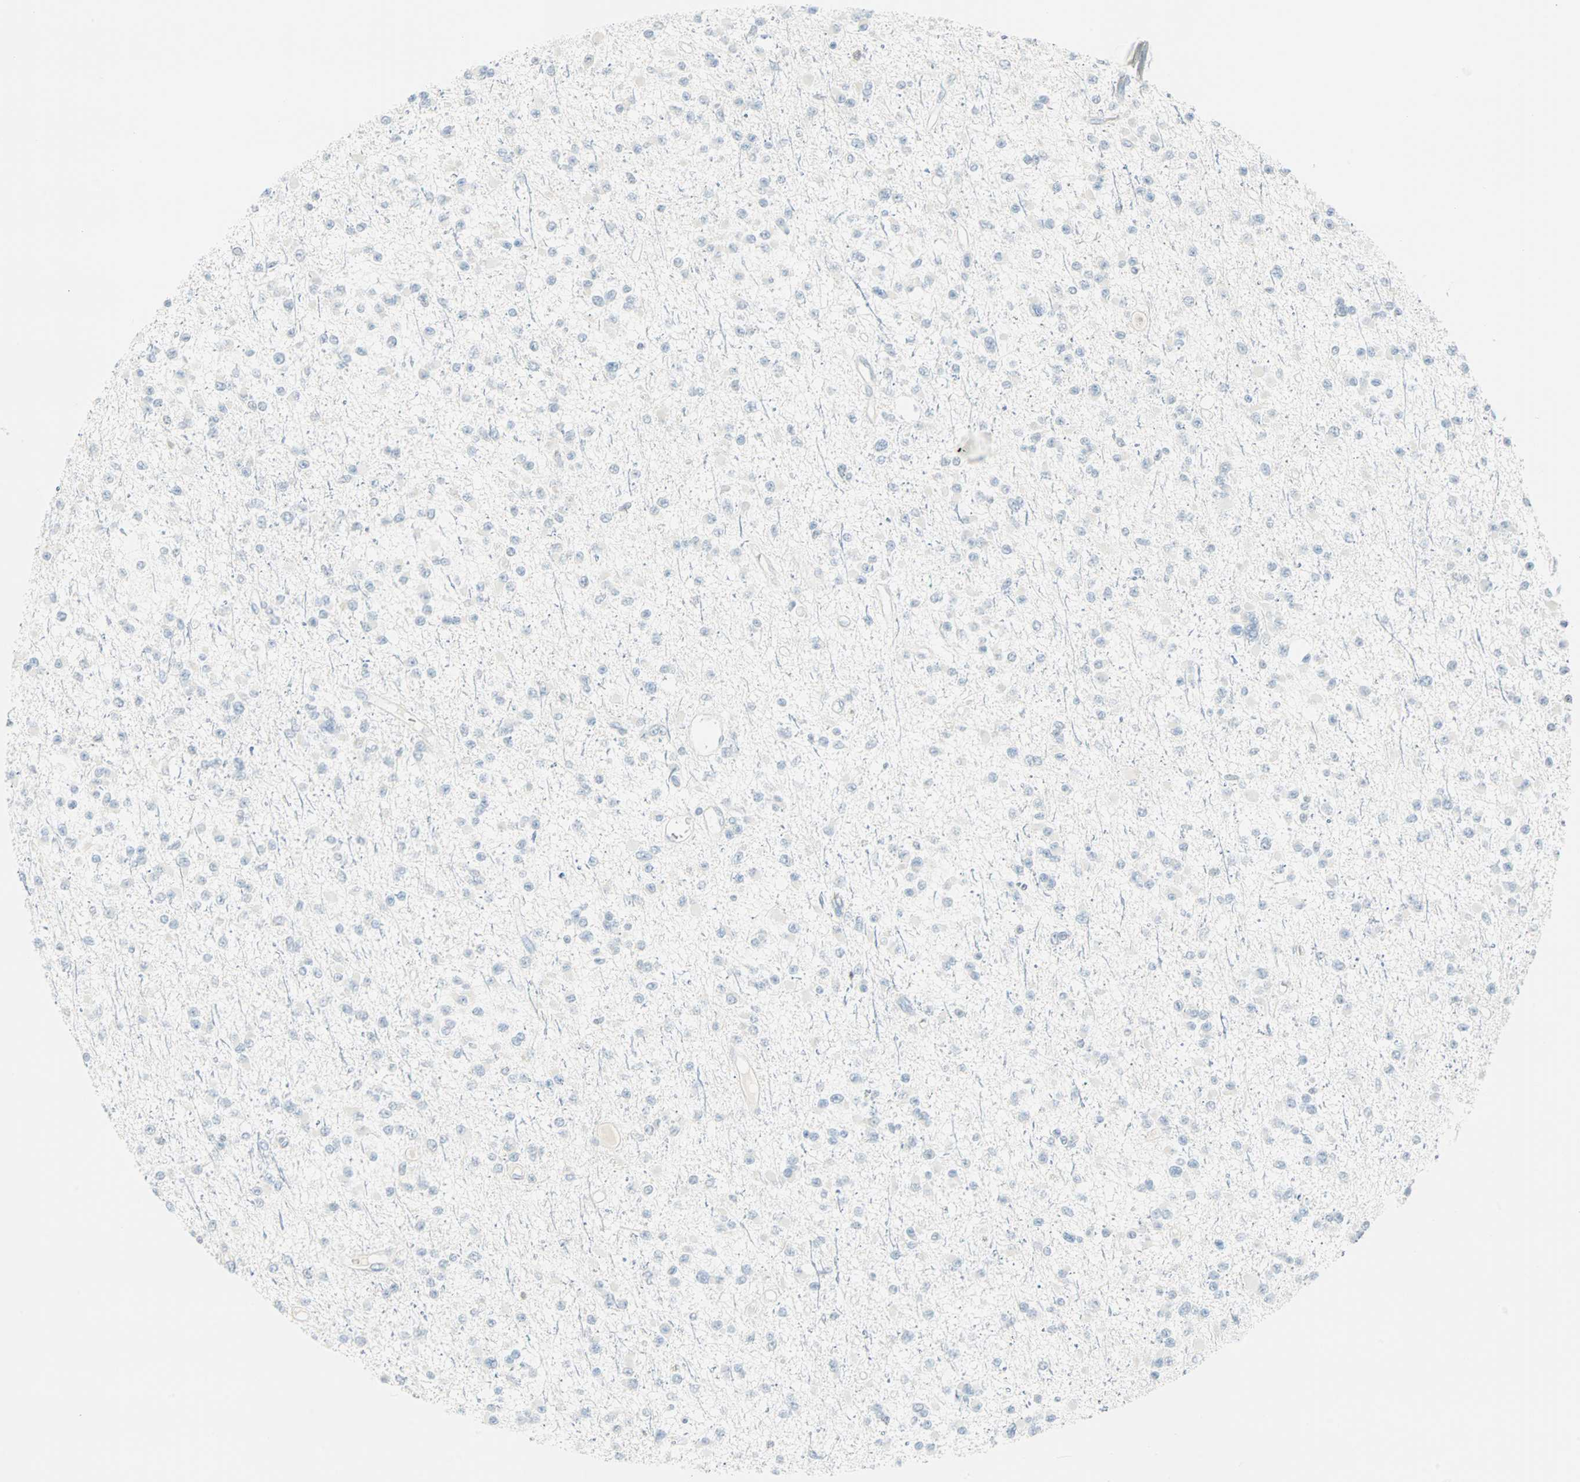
{"staining": {"intensity": "negative", "quantity": "none", "location": "none"}, "tissue": "glioma", "cell_type": "Tumor cells", "image_type": "cancer", "snomed": [{"axis": "morphology", "description": "Glioma, malignant, Low grade"}, {"axis": "topography", "description": "Brain"}], "caption": "Immunohistochemical staining of malignant glioma (low-grade) displays no significant staining in tumor cells.", "gene": "MLLT10", "patient": {"sex": "female", "age": 22}}